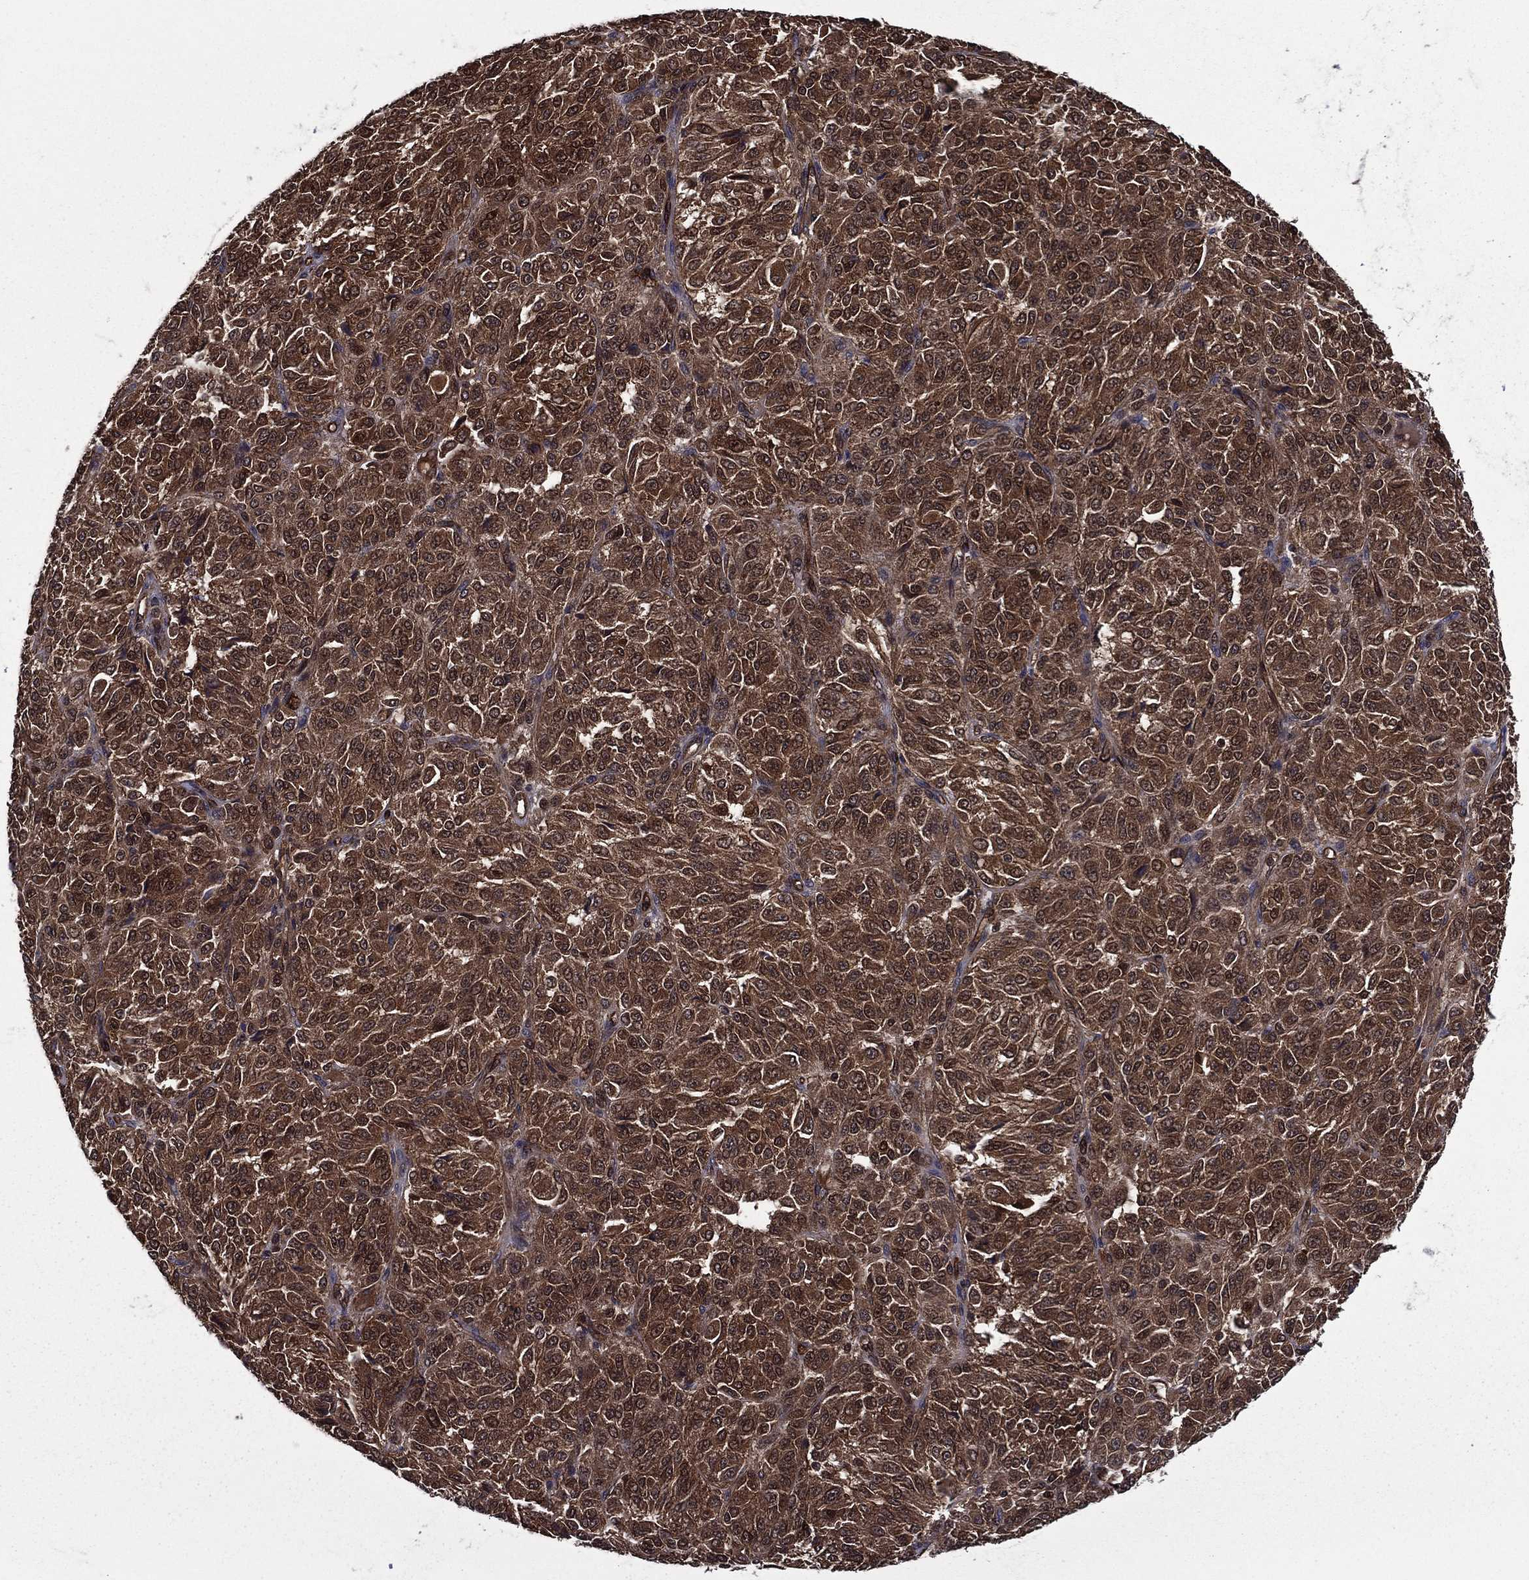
{"staining": {"intensity": "moderate", "quantity": "25%-75%", "location": "cytoplasmic/membranous"}, "tissue": "melanoma", "cell_type": "Tumor cells", "image_type": "cancer", "snomed": [{"axis": "morphology", "description": "Malignant melanoma, Metastatic site"}, {"axis": "topography", "description": "Brain"}], "caption": "Melanoma tissue exhibits moderate cytoplasmic/membranous staining in about 25%-75% of tumor cells, visualized by immunohistochemistry.", "gene": "PLPP3", "patient": {"sex": "female", "age": 56}}